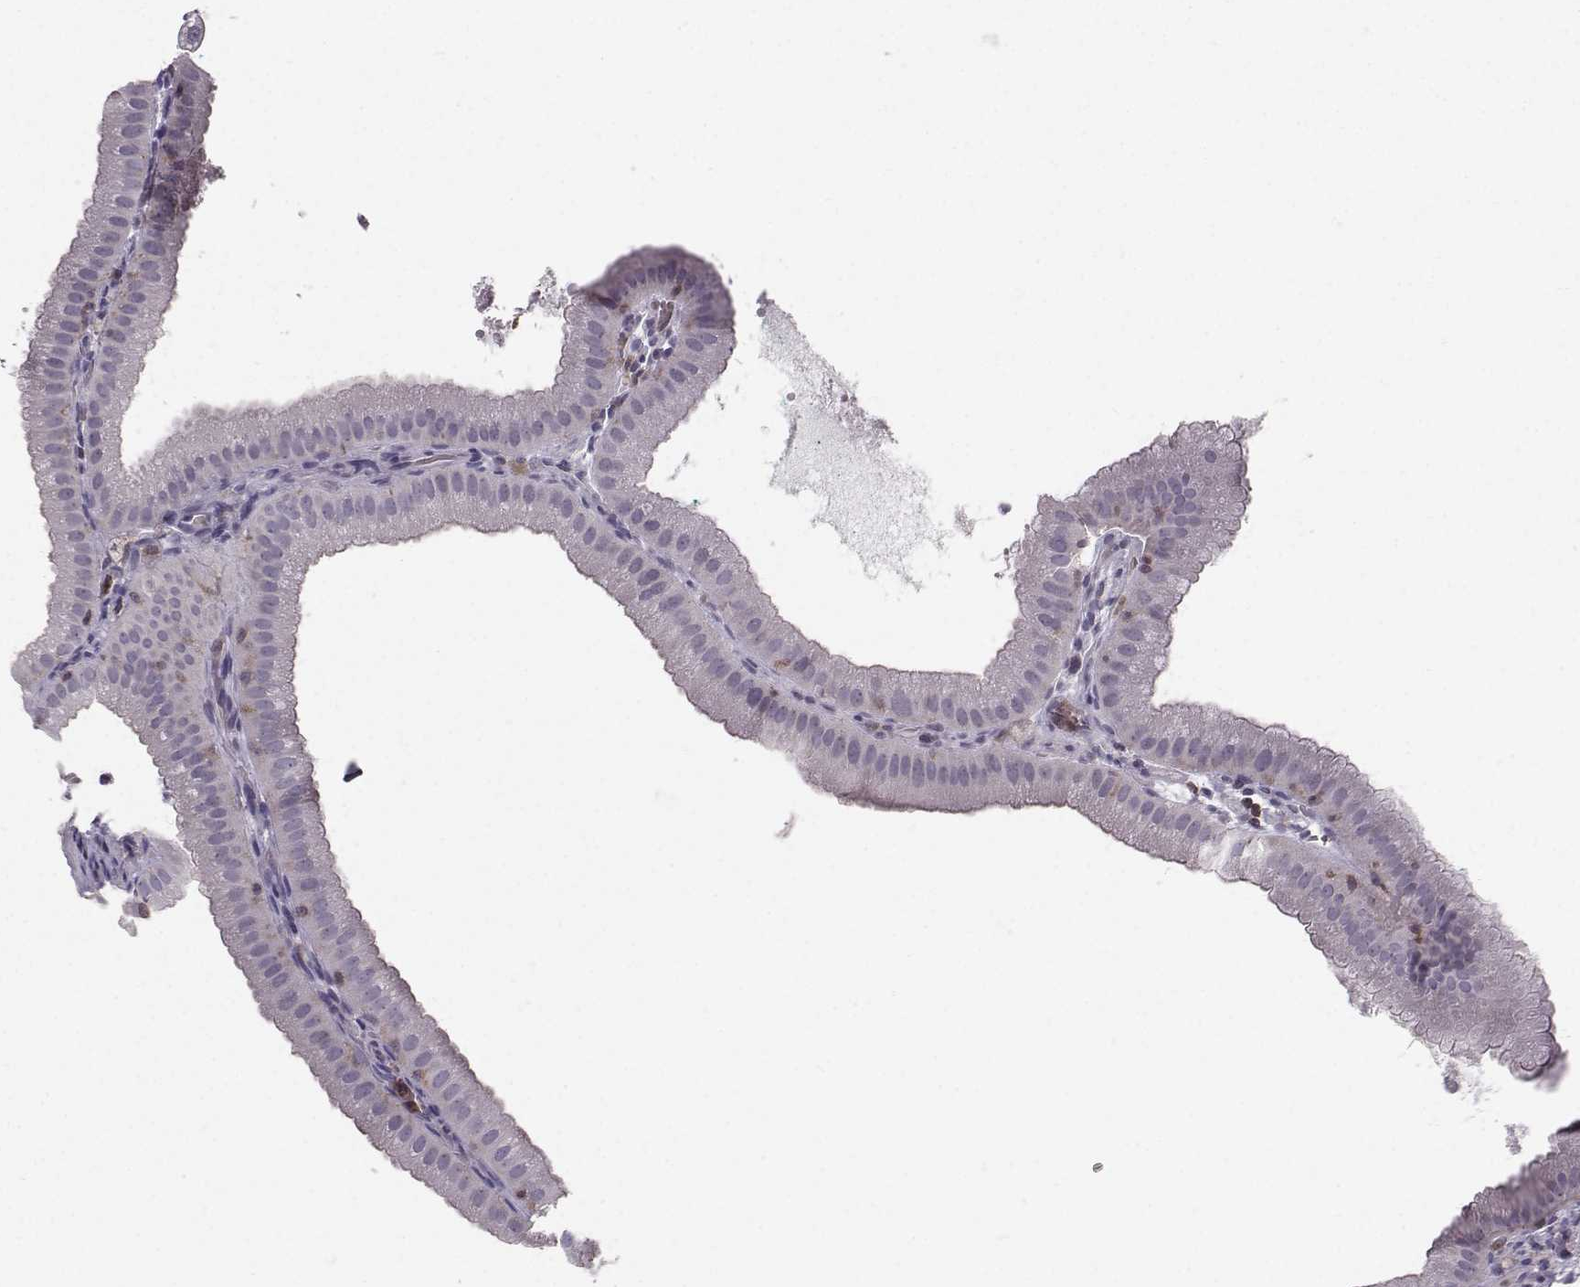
{"staining": {"intensity": "negative", "quantity": "none", "location": "none"}, "tissue": "gallbladder", "cell_type": "Glandular cells", "image_type": "normal", "snomed": [{"axis": "morphology", "description": "Normal tissue, NOS"}, {"axis": "topography", "description": "Gallbladder"}], "caption": "An IHC micrograph of benign gallbladder is shown. There is no staining in glandular cells of gallbladder. (DAB (3,3'-diaminobenzidine) IHC with hematoxylin counter stain).", "gene": "ZBTB32", "patient": {"sex": "male", "age": 67}}